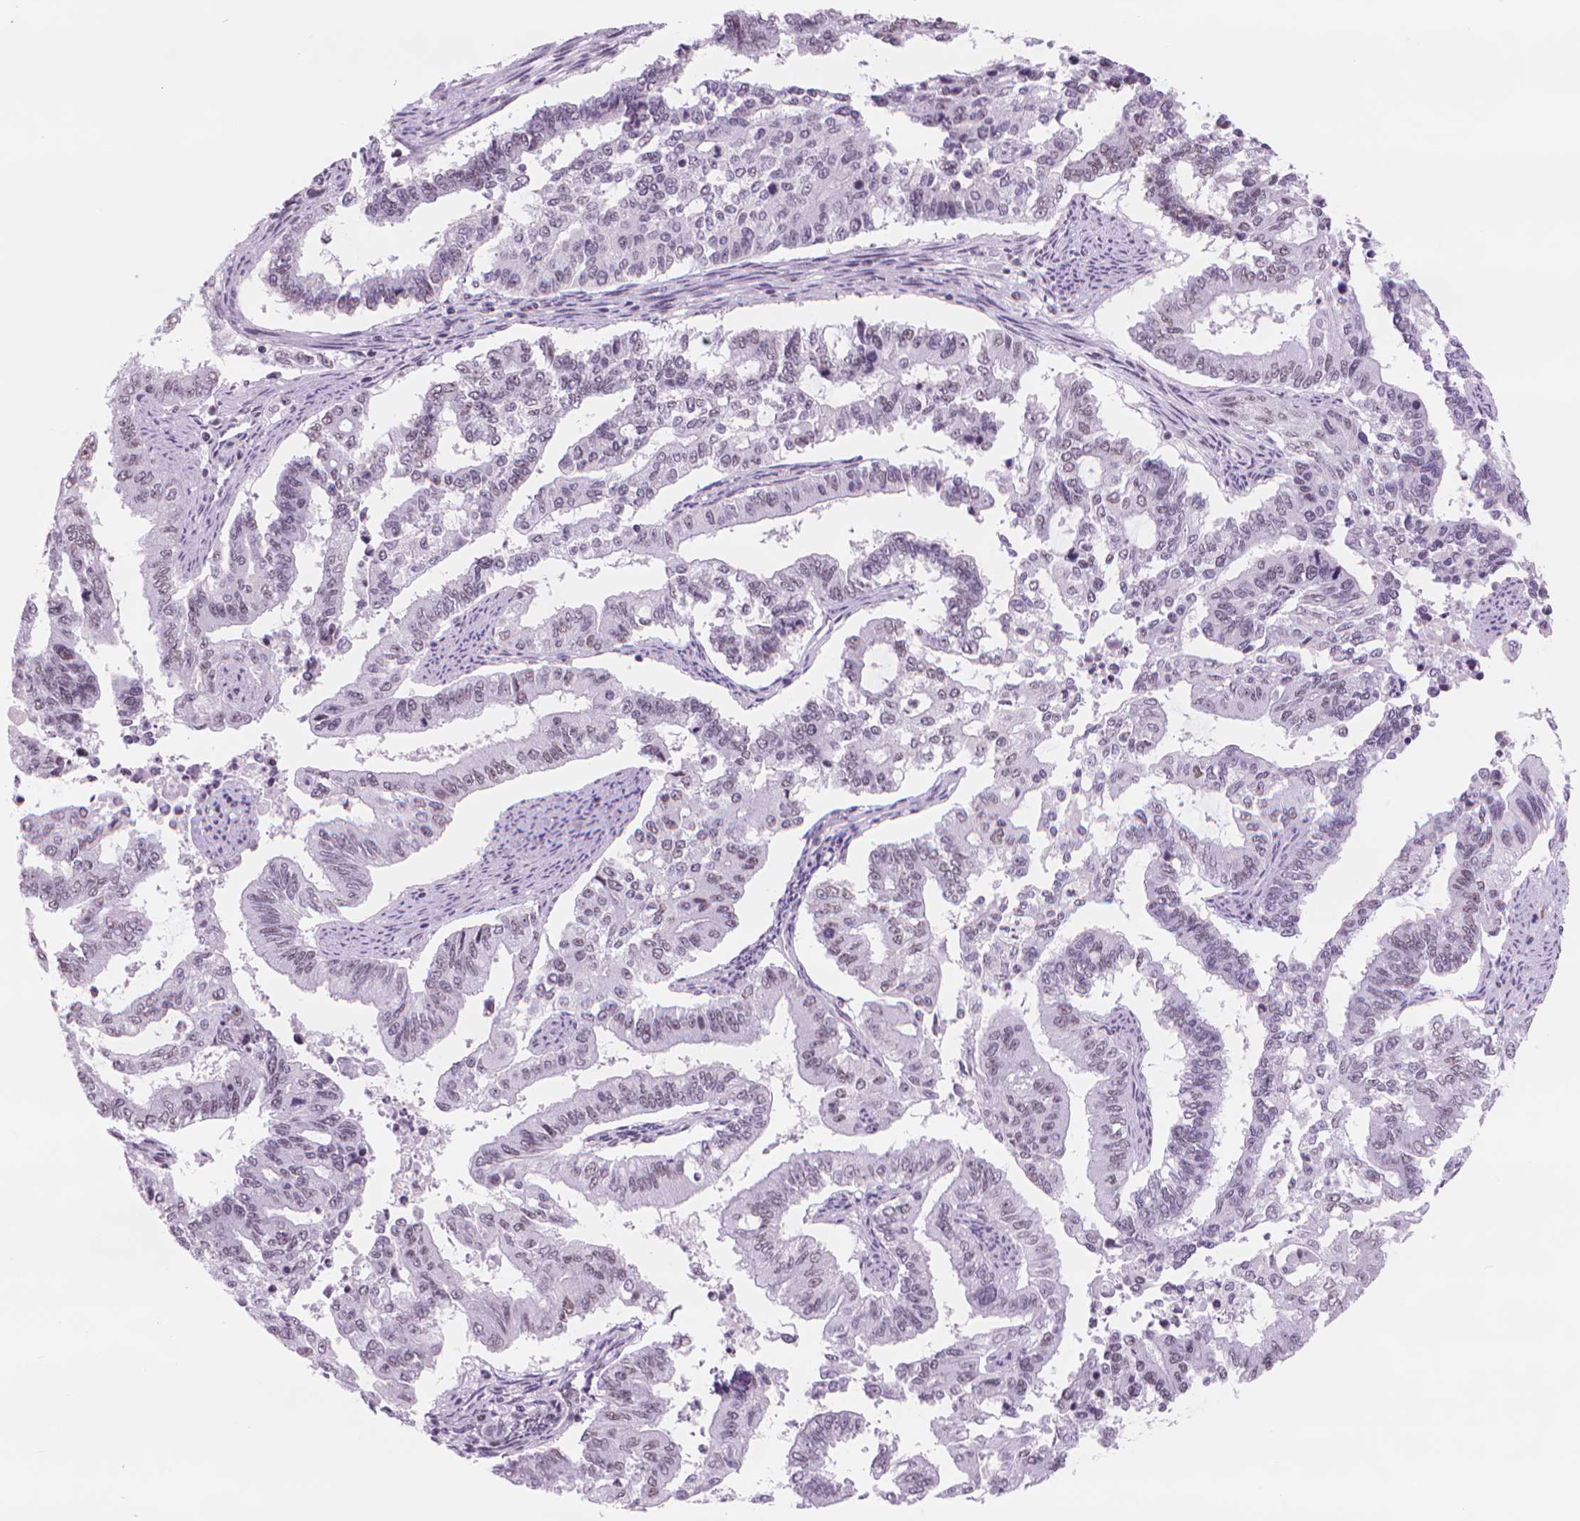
{"staining": {"intensity": "weak", "quantity": "<25%", "location": "nuclear"}, "tissue": "endometrial cancer", "cell_type": "Tumor cells", "image_type": "cancer", "snomed": [{"axis": "morphology", "description": "Adenocarcinoma, NOS"}, {"axis": "topography", "description": "Uterus"}], "caption": "A high-resolution micrograph shows immunohistochemistry staining of adenocarcinoma (endometrial), which displays no significant positivity in tumor cells.", "gene": "POLR3D", "patient": {"sex": "female", "age": 59}}